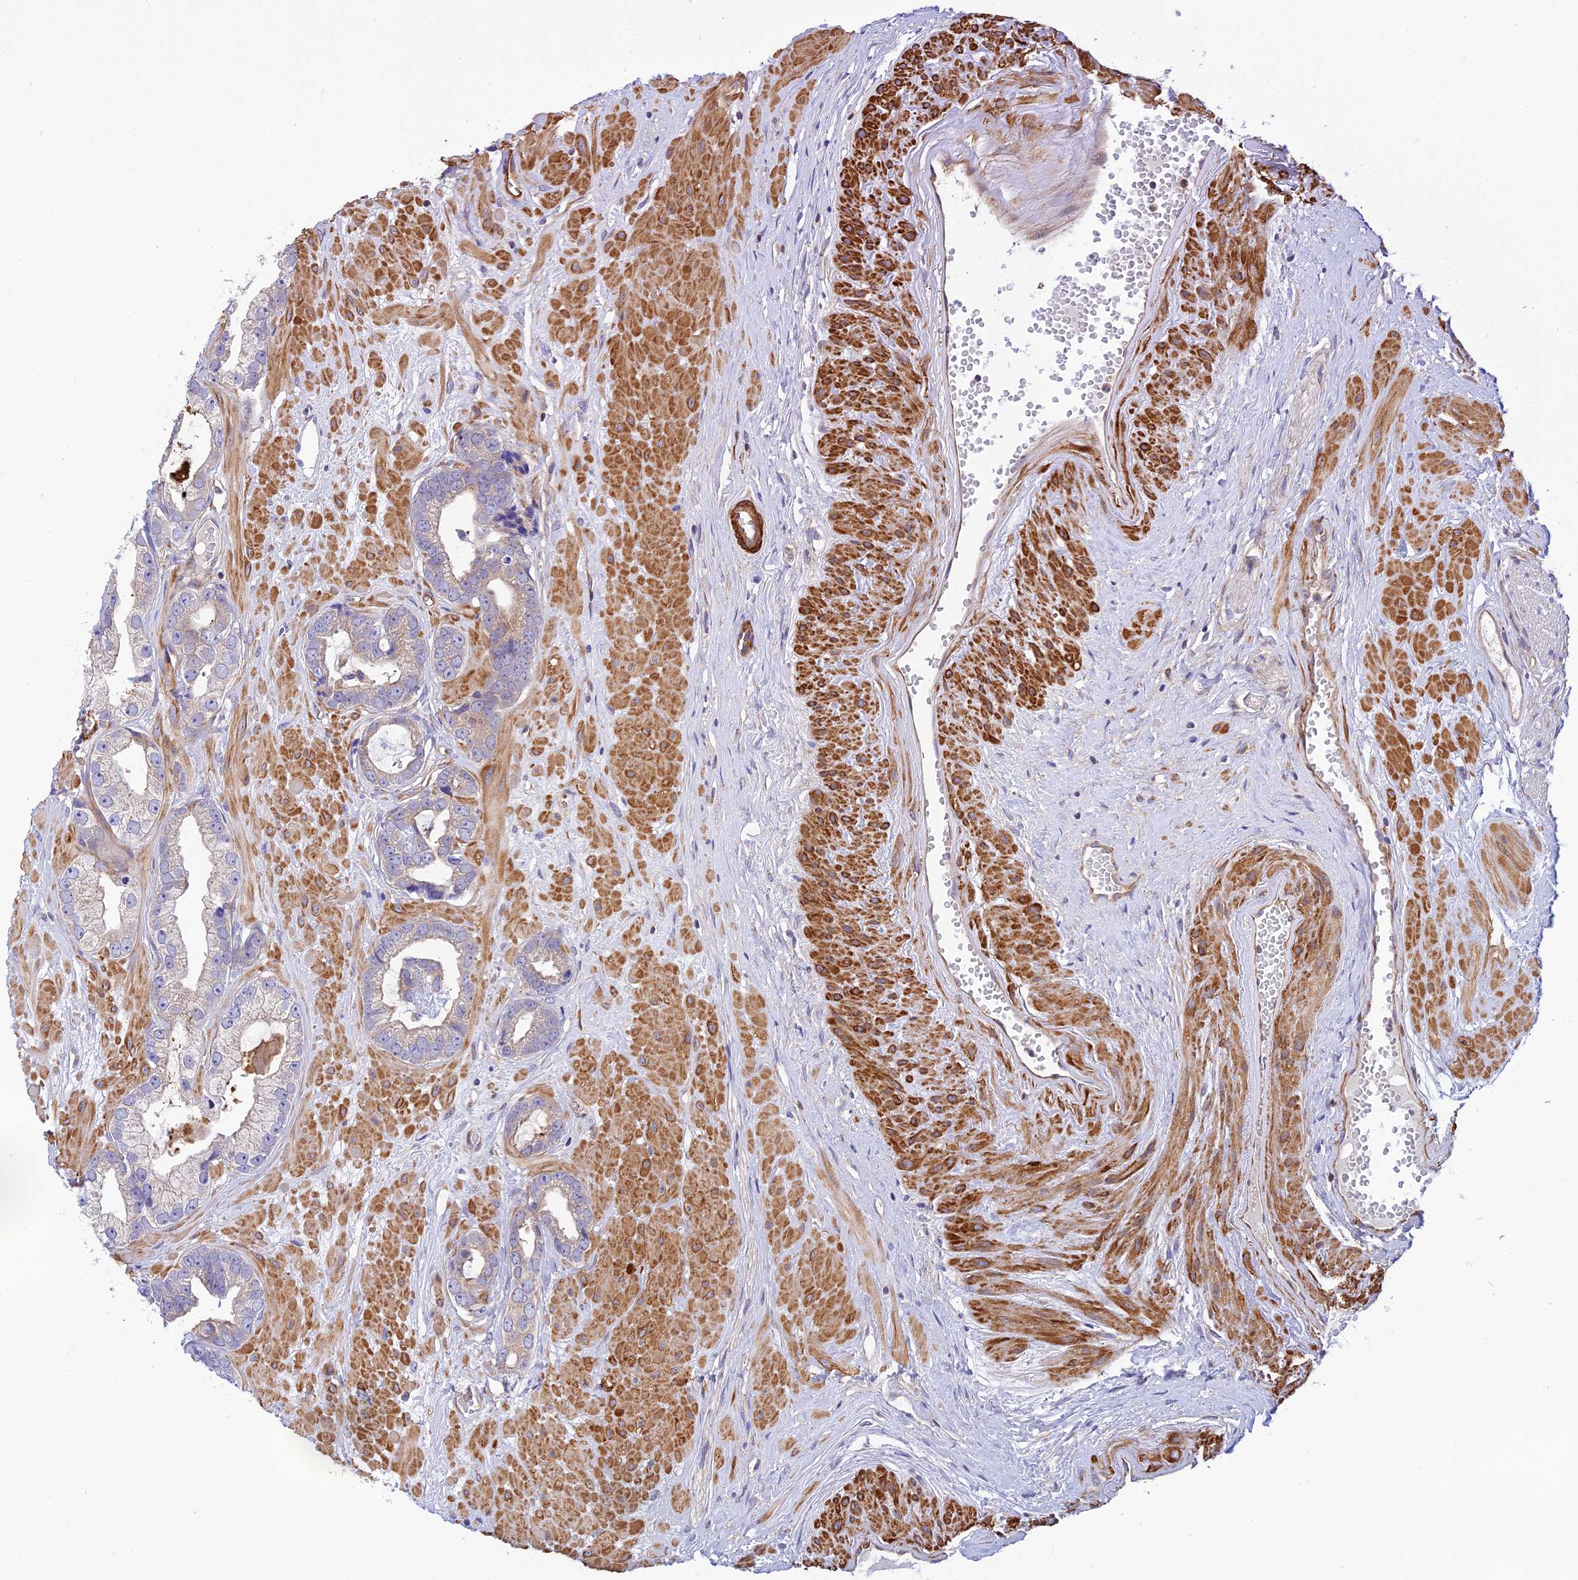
{"staining": {"intensity": "negative", "quantity": "none", "location": "none"}, "tissue": "prostate cancer", "cell_type": "Tumor cells", "image_type": "cancer", "snomed": [{"axis": "morphology", "description": "Adenocarcinoma, Low grade"}, {"axis": "topography", "description": "Prostate"}], "caption": "An immunohistochemistry (IHC) image of prostate cancer is shown. There is no staining in tumor cells of prostate cancer.", "gene": "EVI5L", "patient": {"sex": "male", "age": 64}}